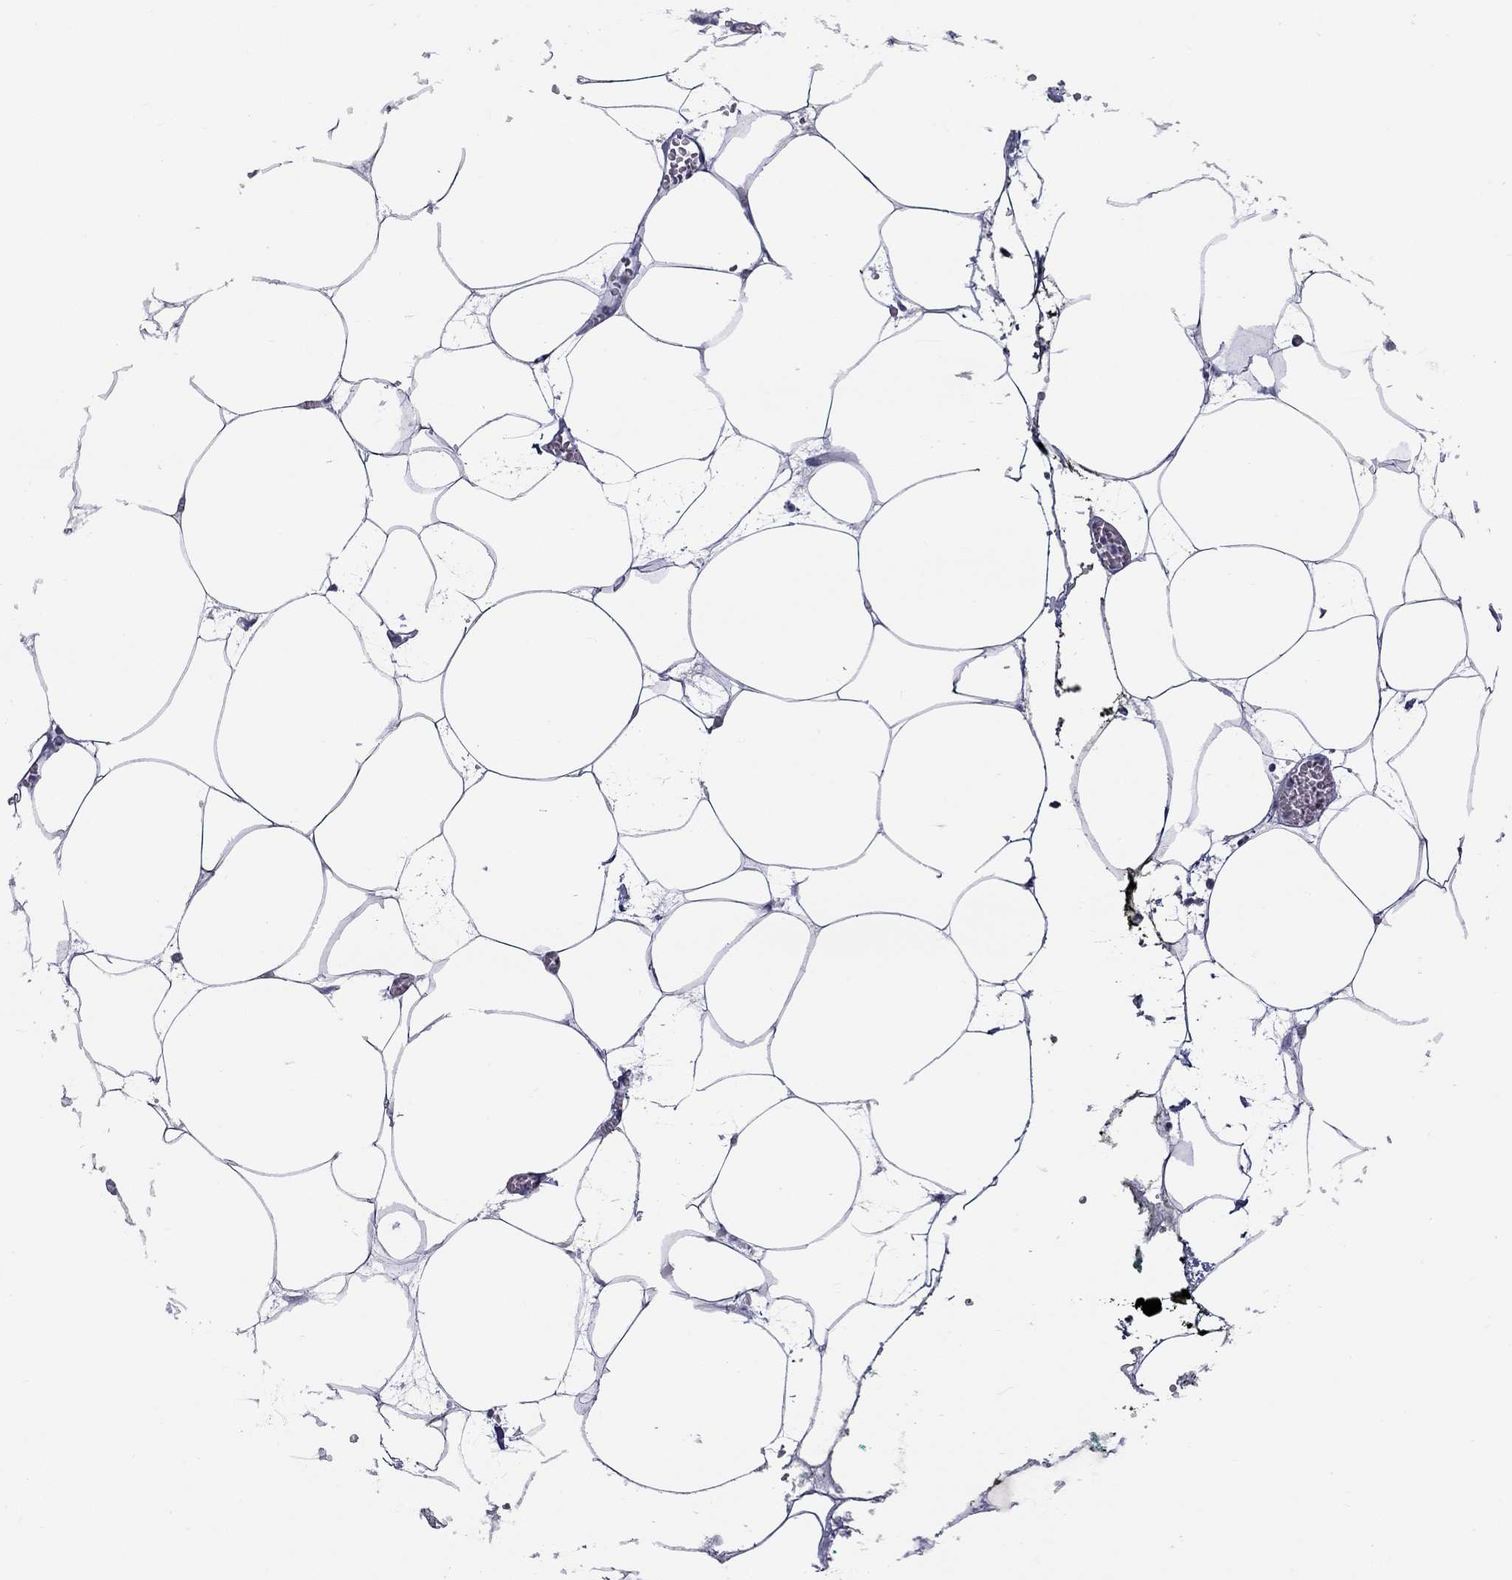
{"staining": {"intensity": "negative", "quantity": "none", "location": "none"}, "tissue": "adipose tissue", "cell_type": "Adipocytes", "image_type": "normal", "snomed": [{"axis": "morphology", "description": "Normal tissue, NOS"}, {"axis": "topography", "description": "Adipose tissue"}, {"axis": "topography", "description": "Pancreas"}, {"axis": "topography", "description": "Peripheral nerve tissue"}], "caption": "Protein analysis of normal adipose tissue exhibits no significant staining in adipocytes. Brightfield microscopy of immunohistochemistry (IHC) stained with DAB (3,3'-diaminobenzidine) (brown) and hematoxylin (blue), captured at high magnification.", "gene": "SHOC2", "patient": {"sex": "female", "age": 58}}